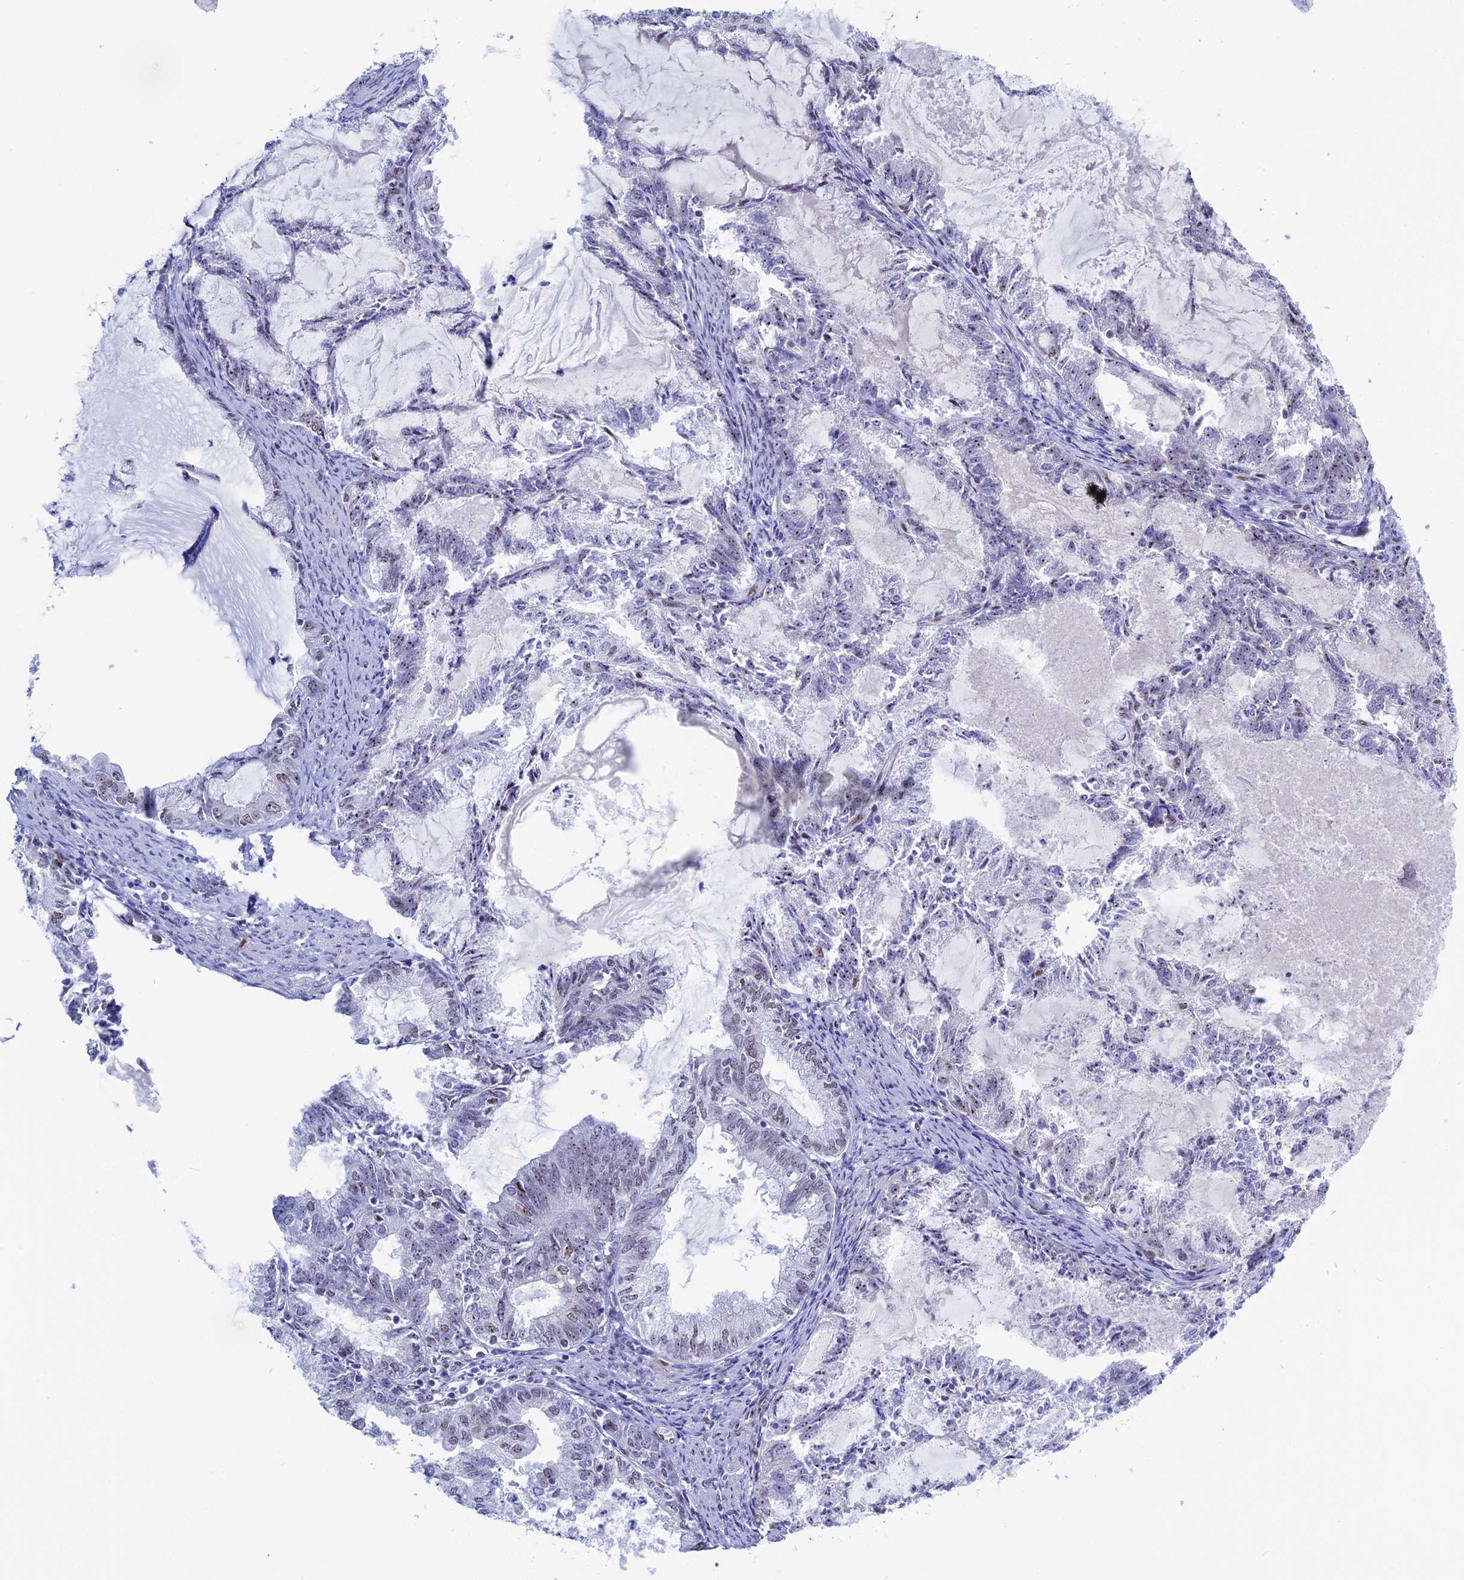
{"staining": {"intensity": "negative", "quantity": "none", "location": "none"}, "tissue": "endometrial cancer", "cell_type": "Tumor cells", "image_type": "cancer", "snomed": [{"axis": "morphology", "description": "Adenocarcinoma, NOS"}, {"axis": "topography", "description": "Endometrium"}], "caption": "IHC photomicrograph of endometrial adenocarcinoma stained for a protein (brown), which demonstrates no positivity in tumor cells. (Brightfield microscopy of DAB IHC at high magnification).", "gene": "CCDC86", "patient": {"sex": "female", "age": 86}}